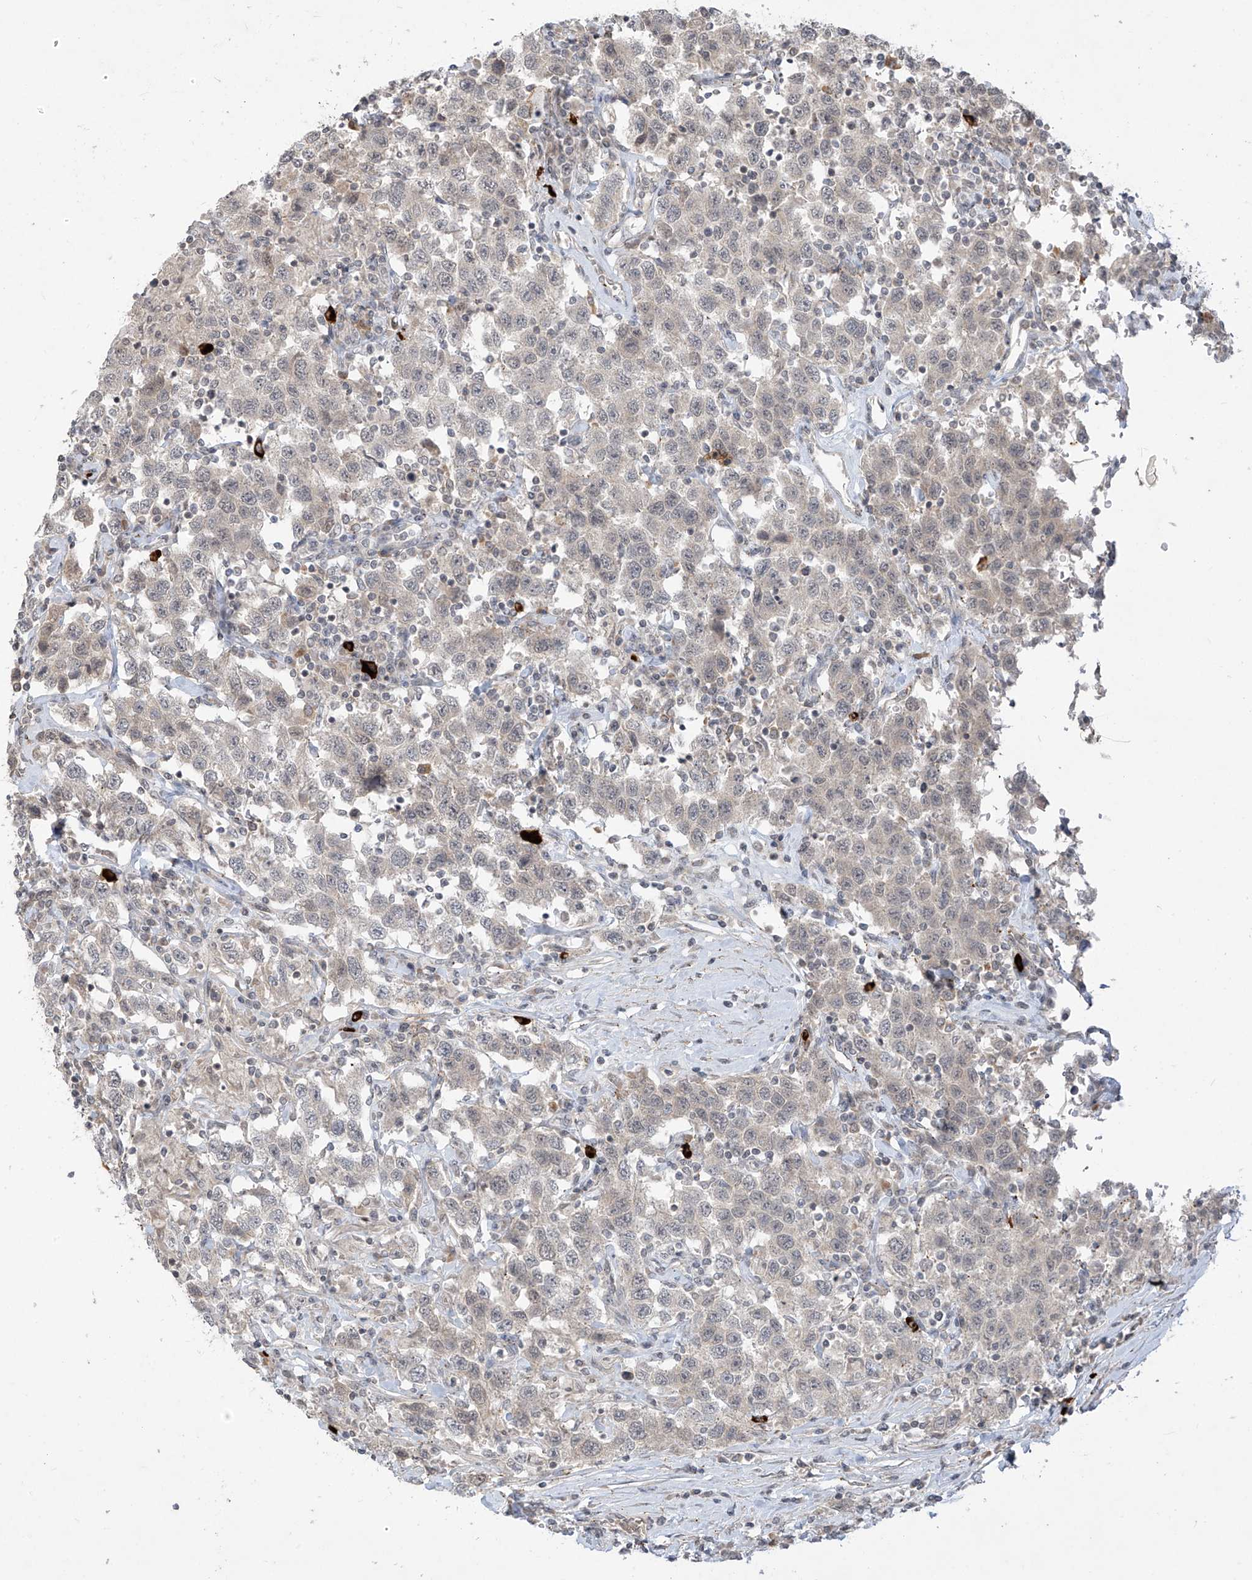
{"staining": {"intensity": "weak", "quantity": "<25%", "location": "cytoplasmic/membranous"}, "tissue": "testis cancer", "cell_type": "Tumor cells", "image_type": "cancer", "snomed": [{"axis": "morphology", "description": "Seminoma, NOS"}, {"axis": "topography", "description": "Testis"}], "caption": "A high-resolution image shows immunohistochemistry staining of testis seminoma, which exhibits no significant expression in tumor cells.", "gene": "DGKQ", "patient": {"sex": "male", "age": 41}}